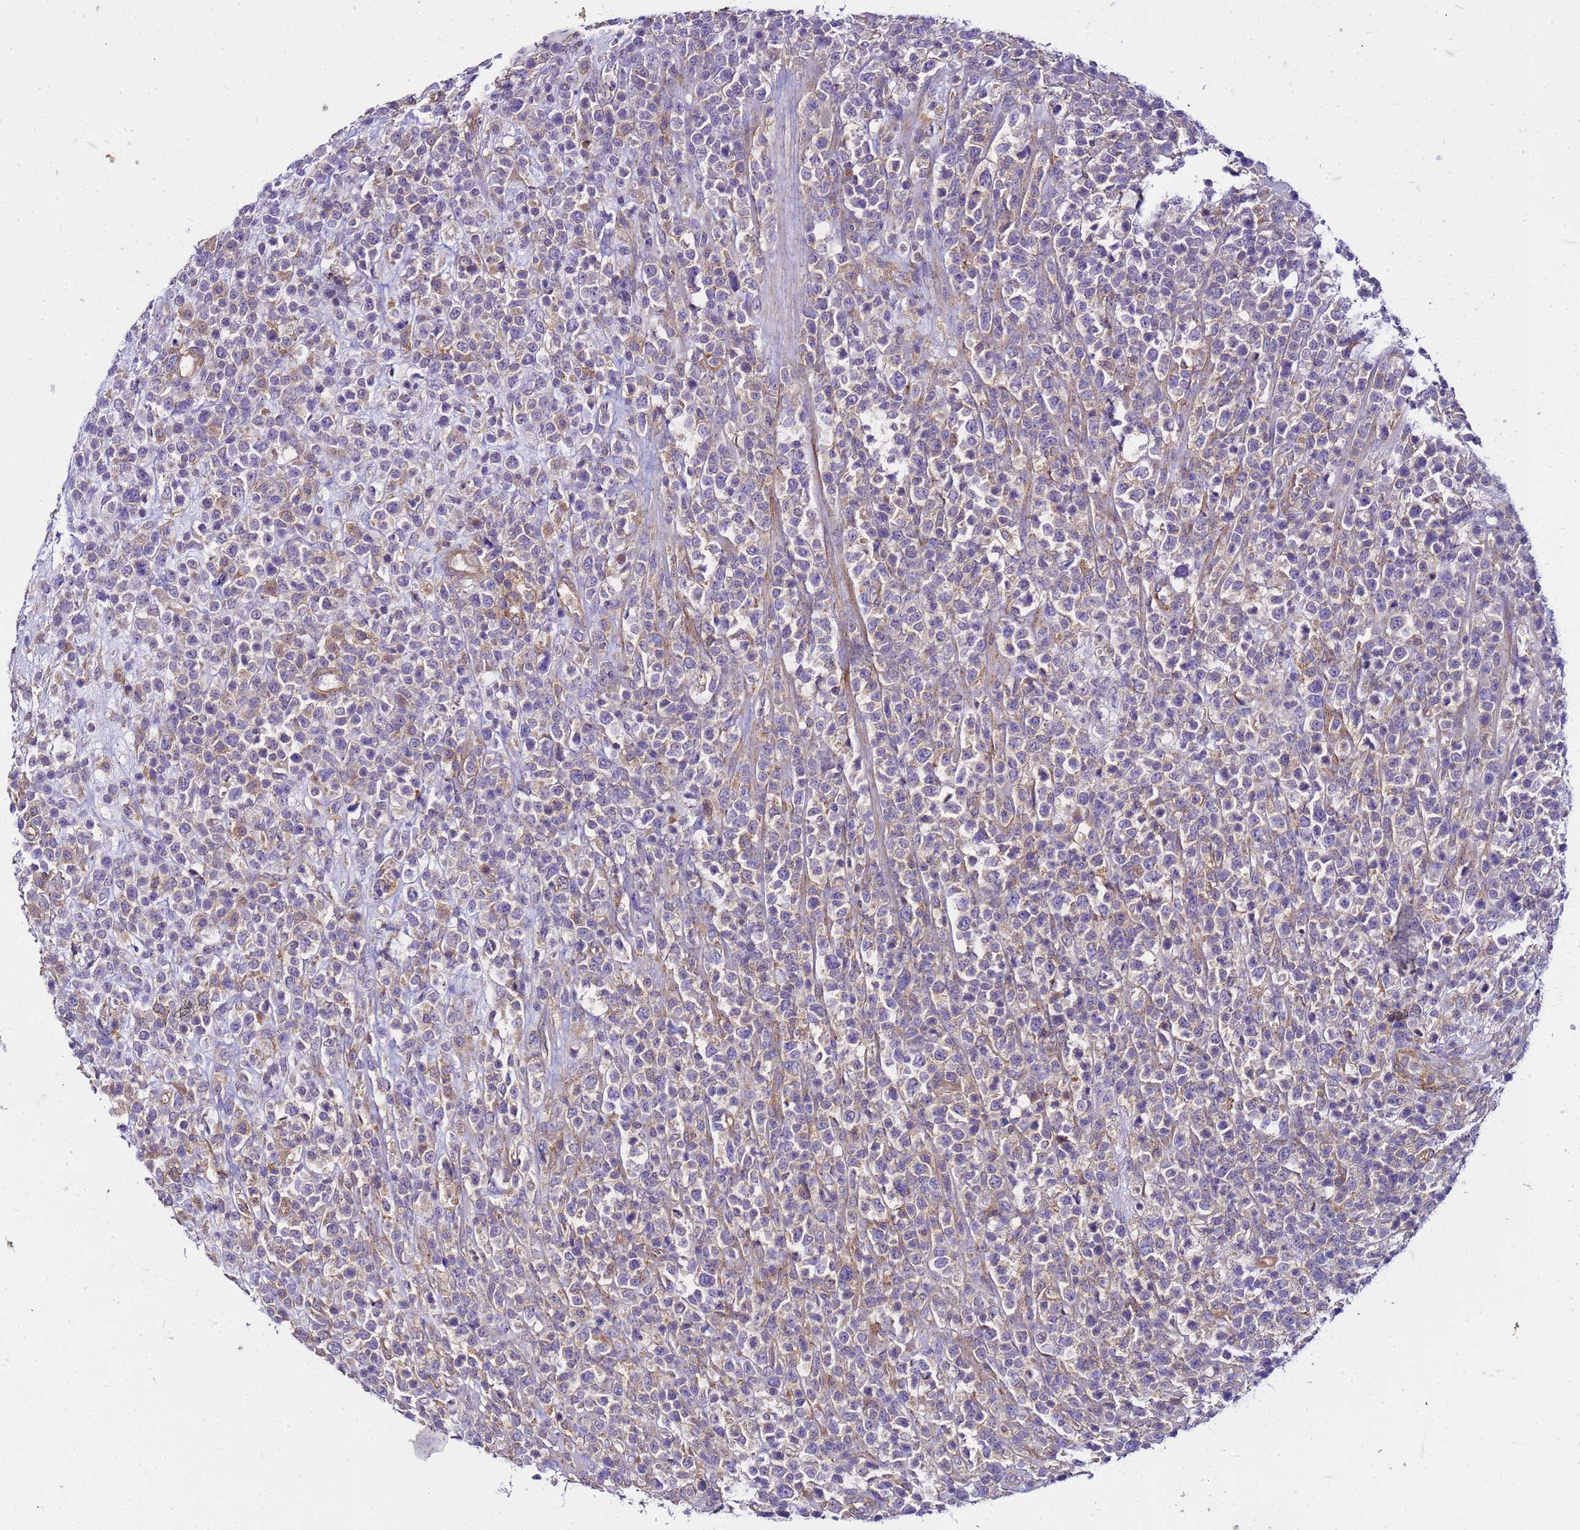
{"staining": {"intensity": "weak", "quantity": "25%-75%", "location": "cytoplasmic/membranous"}, "tissue": "lymphoma", "cell_type": "Tumor cells", "image_type": "cancer", "snomed": [{"axis": "morphology", "description": "Malignant lymphoma, non-Hodgkin's type, High grade"}, {"axis": "topography", "description": "Colon"}], "caption": "Tumor cells demonstrate weak cytoplasmic/membranous expression in approximately 25%-75% of cells in lymphoma.", "gene": "PKD1", "patient": {"sex": "female", "age": 53}}